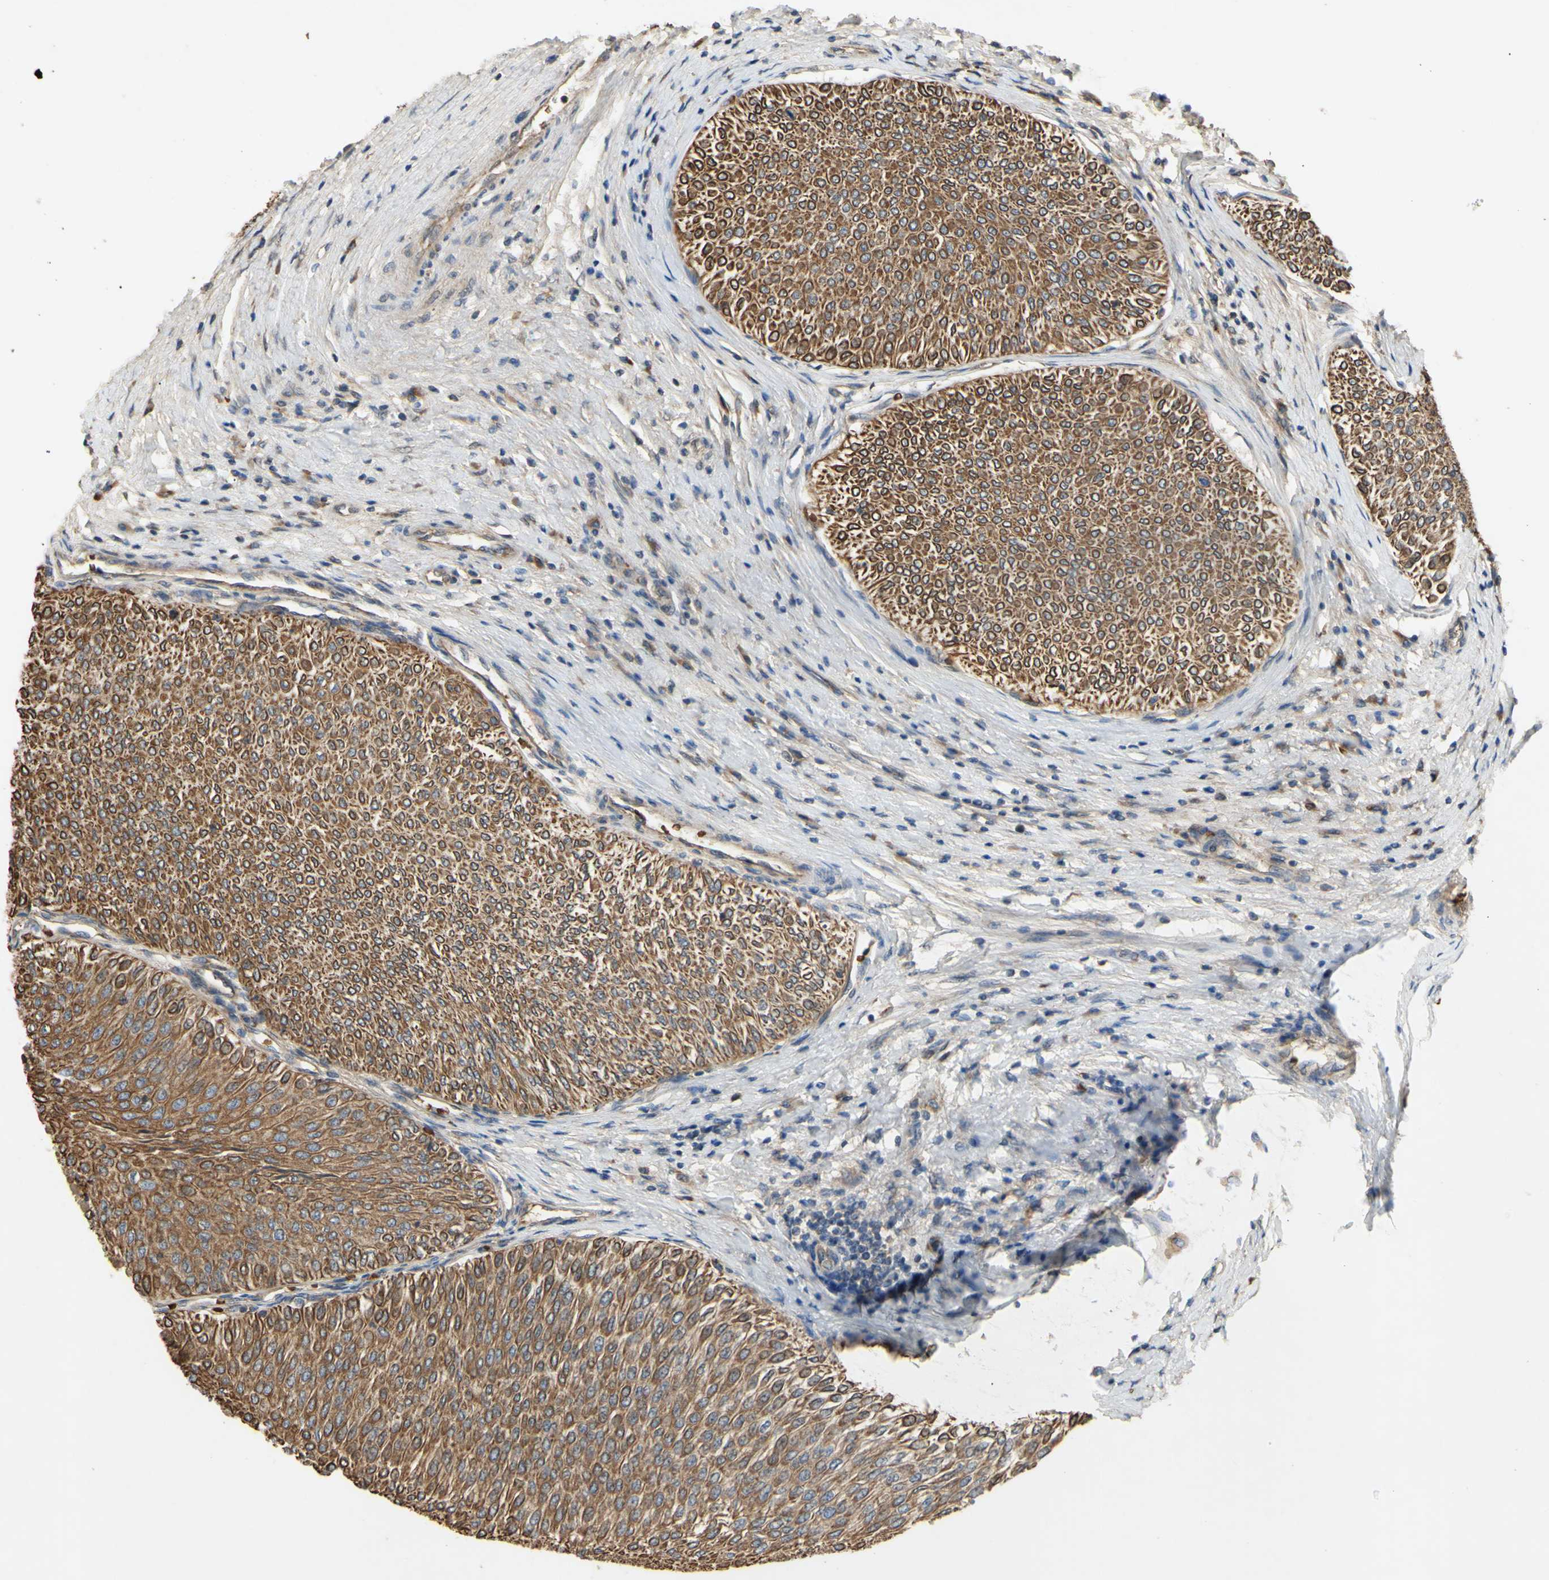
{"staining": {"intensity": "moderate", "quantity": ">75%", "location": "cytoplasmic/membranous"}, "tissue": "urothelial cancer", "cell_type": "Tumor cells", "image_type": "cancer", "snomed": [{"axis": "morphology", "description": "Urothelial carcinoma, Low grade"}, {"axis": "topography", "description": "Urinary bladder"}], "caption": "Tumor cells reveal moderate cytoplasmic/membranous positivity in about >75% of cells in low-grade urothelial carcinoma.", "gene": "PKN1", "patient": {"sex": "male", "age": 78}}